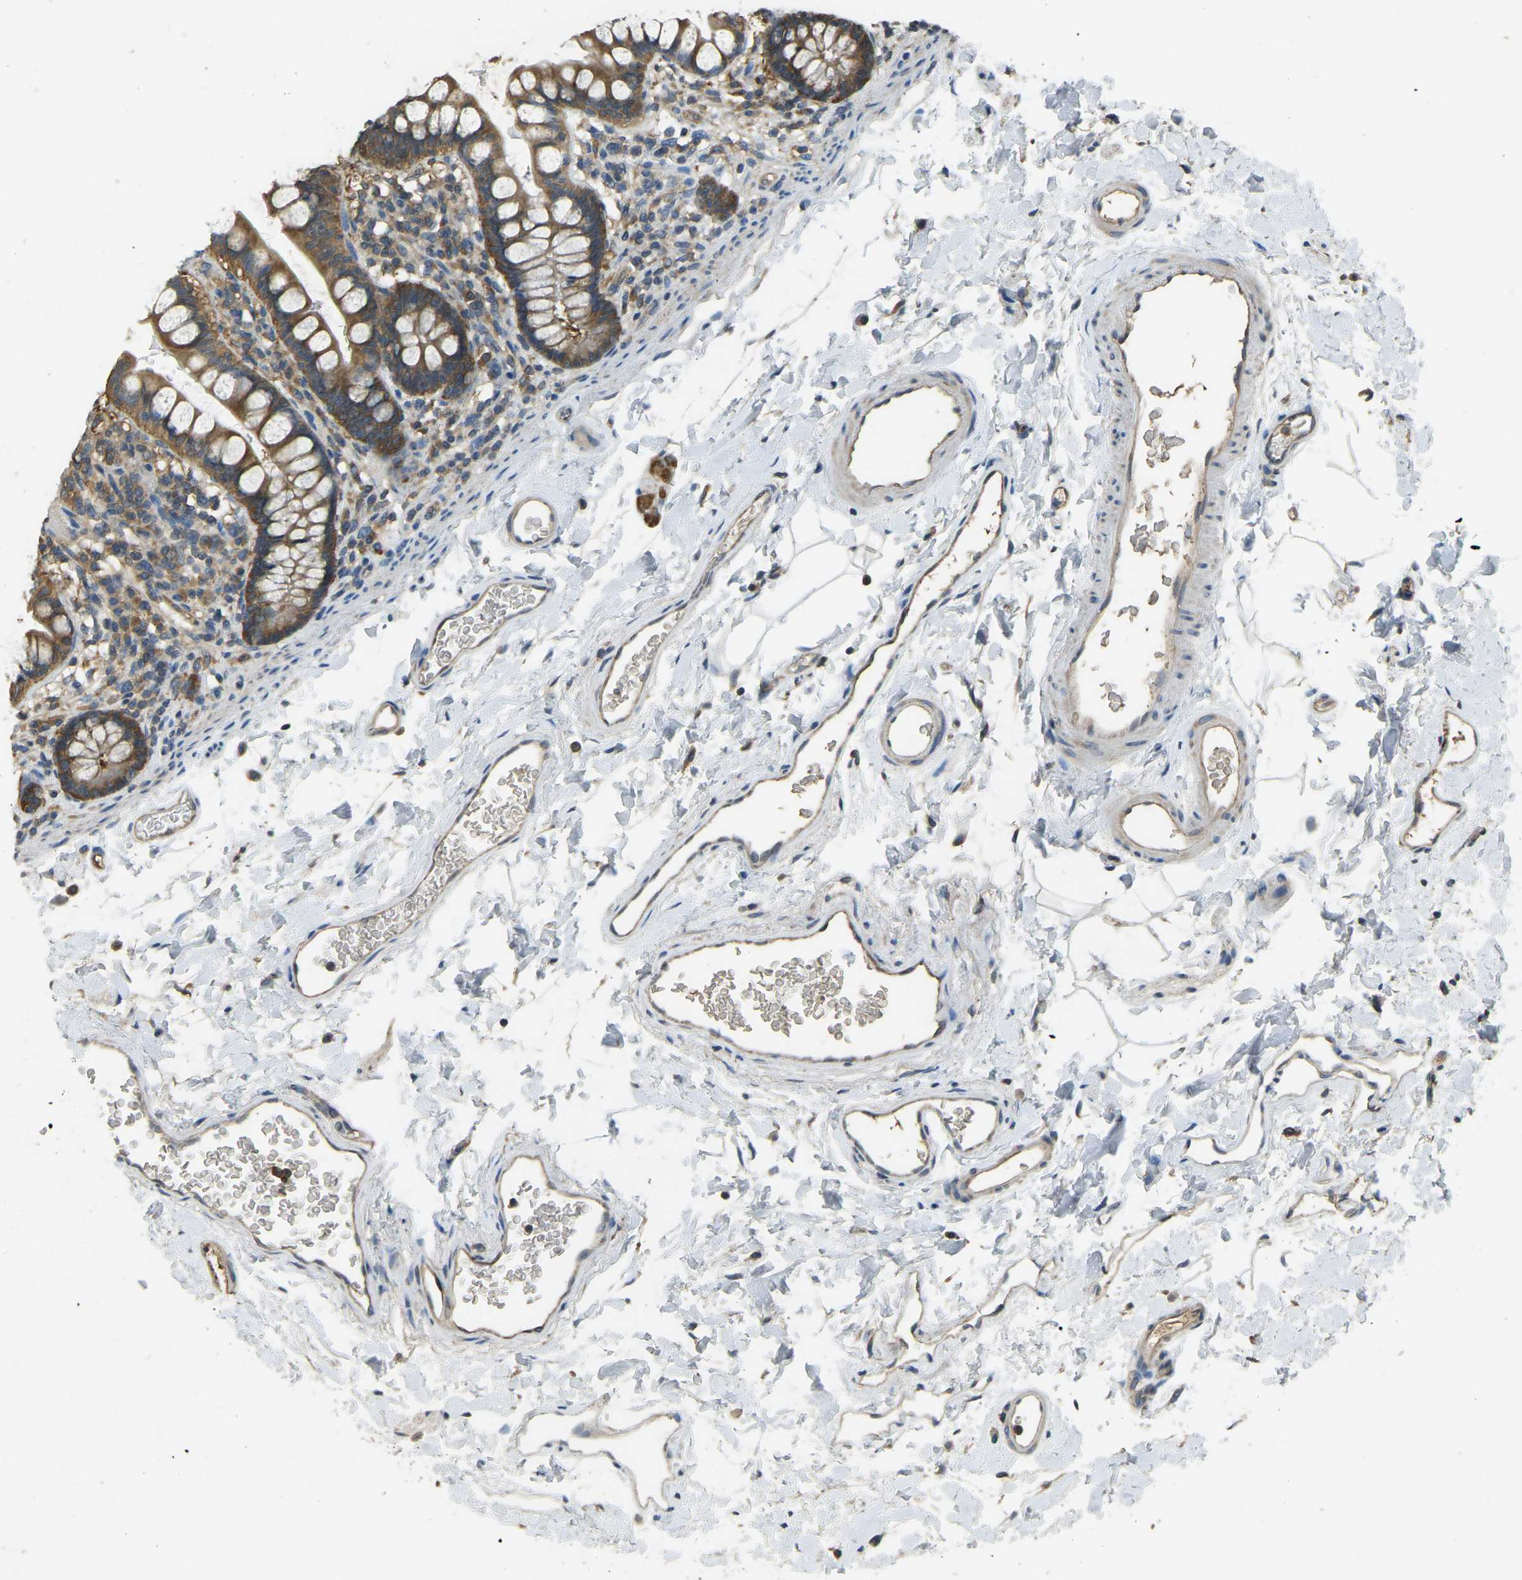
{"staining": {"intensity": "moderate", "quantity": ">75%", "location": "cytoplasmic/membranous"}, "tissue": "small intestine", "cell_type": "Glandular cells", "image_type": "normal", "snomed": [{"axis": "morphology", "description": "Normal tissue, NOS"}, {"axis": "topography", "description": "Small intestine"}], "caption": "Glandular cells demonstrate medium levels of moderate cytoplasmic/membranous staining in about >75% of cells in benign human small intestine. (IHC, brightfield microscopy, high magnification).", "gene": "AIMP1", "patient": {"sex": "female", "age": 58}}